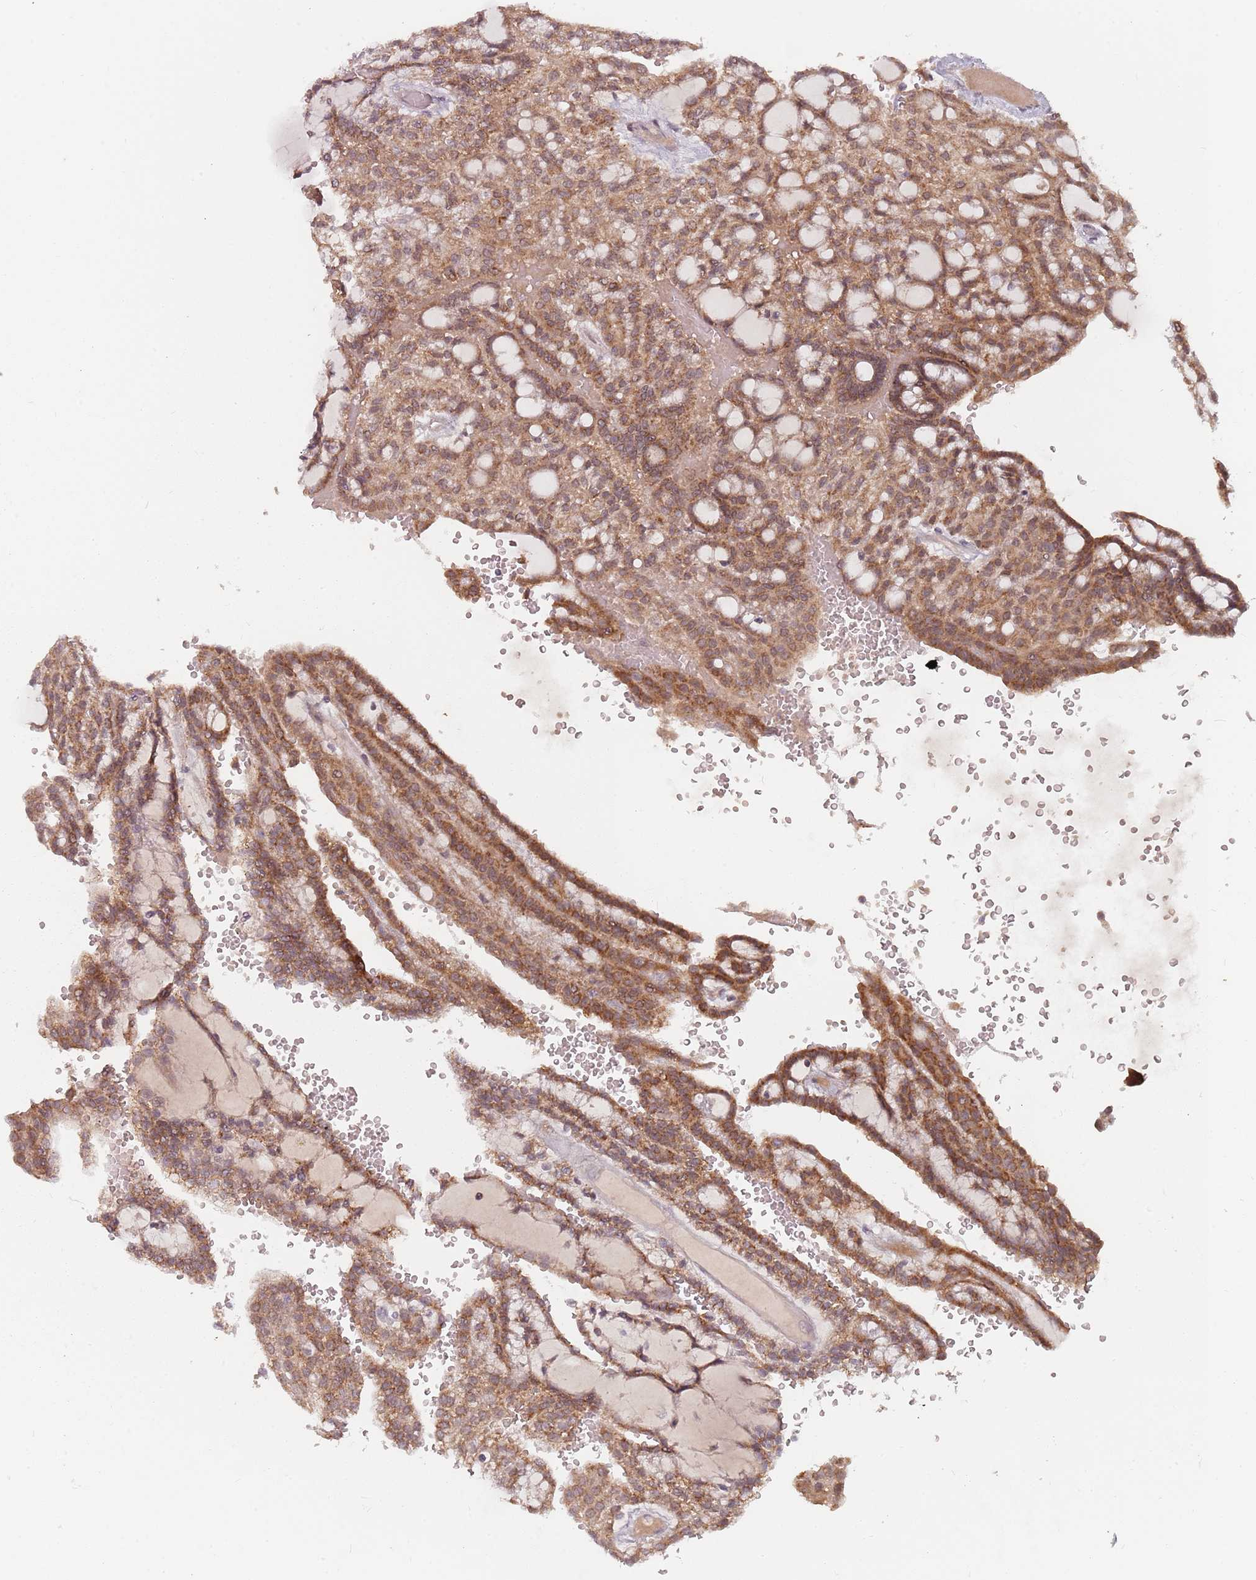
{"staining": {"intensity": "moderate", "quantity": ">75%", "location": "cytoplasmic/membranous,nuclear"}, "tissue": "renal cancer", "cell_type": "Tumor cells", "image_type": "cancer", "snomed": [{"axis": "morphology", "description": "Adenocarcinoma, NOS"}, {"axis": "topography", "description": "Kidney"}], "caption": "Protein analysis of renal adenocarcinoma tissue shows moderate cytoplasmic/membranous and nuclear positivity in about >75% of tumor cells.", "gene": "NAXE", "patient": {"sex": "male", "age": 63}}